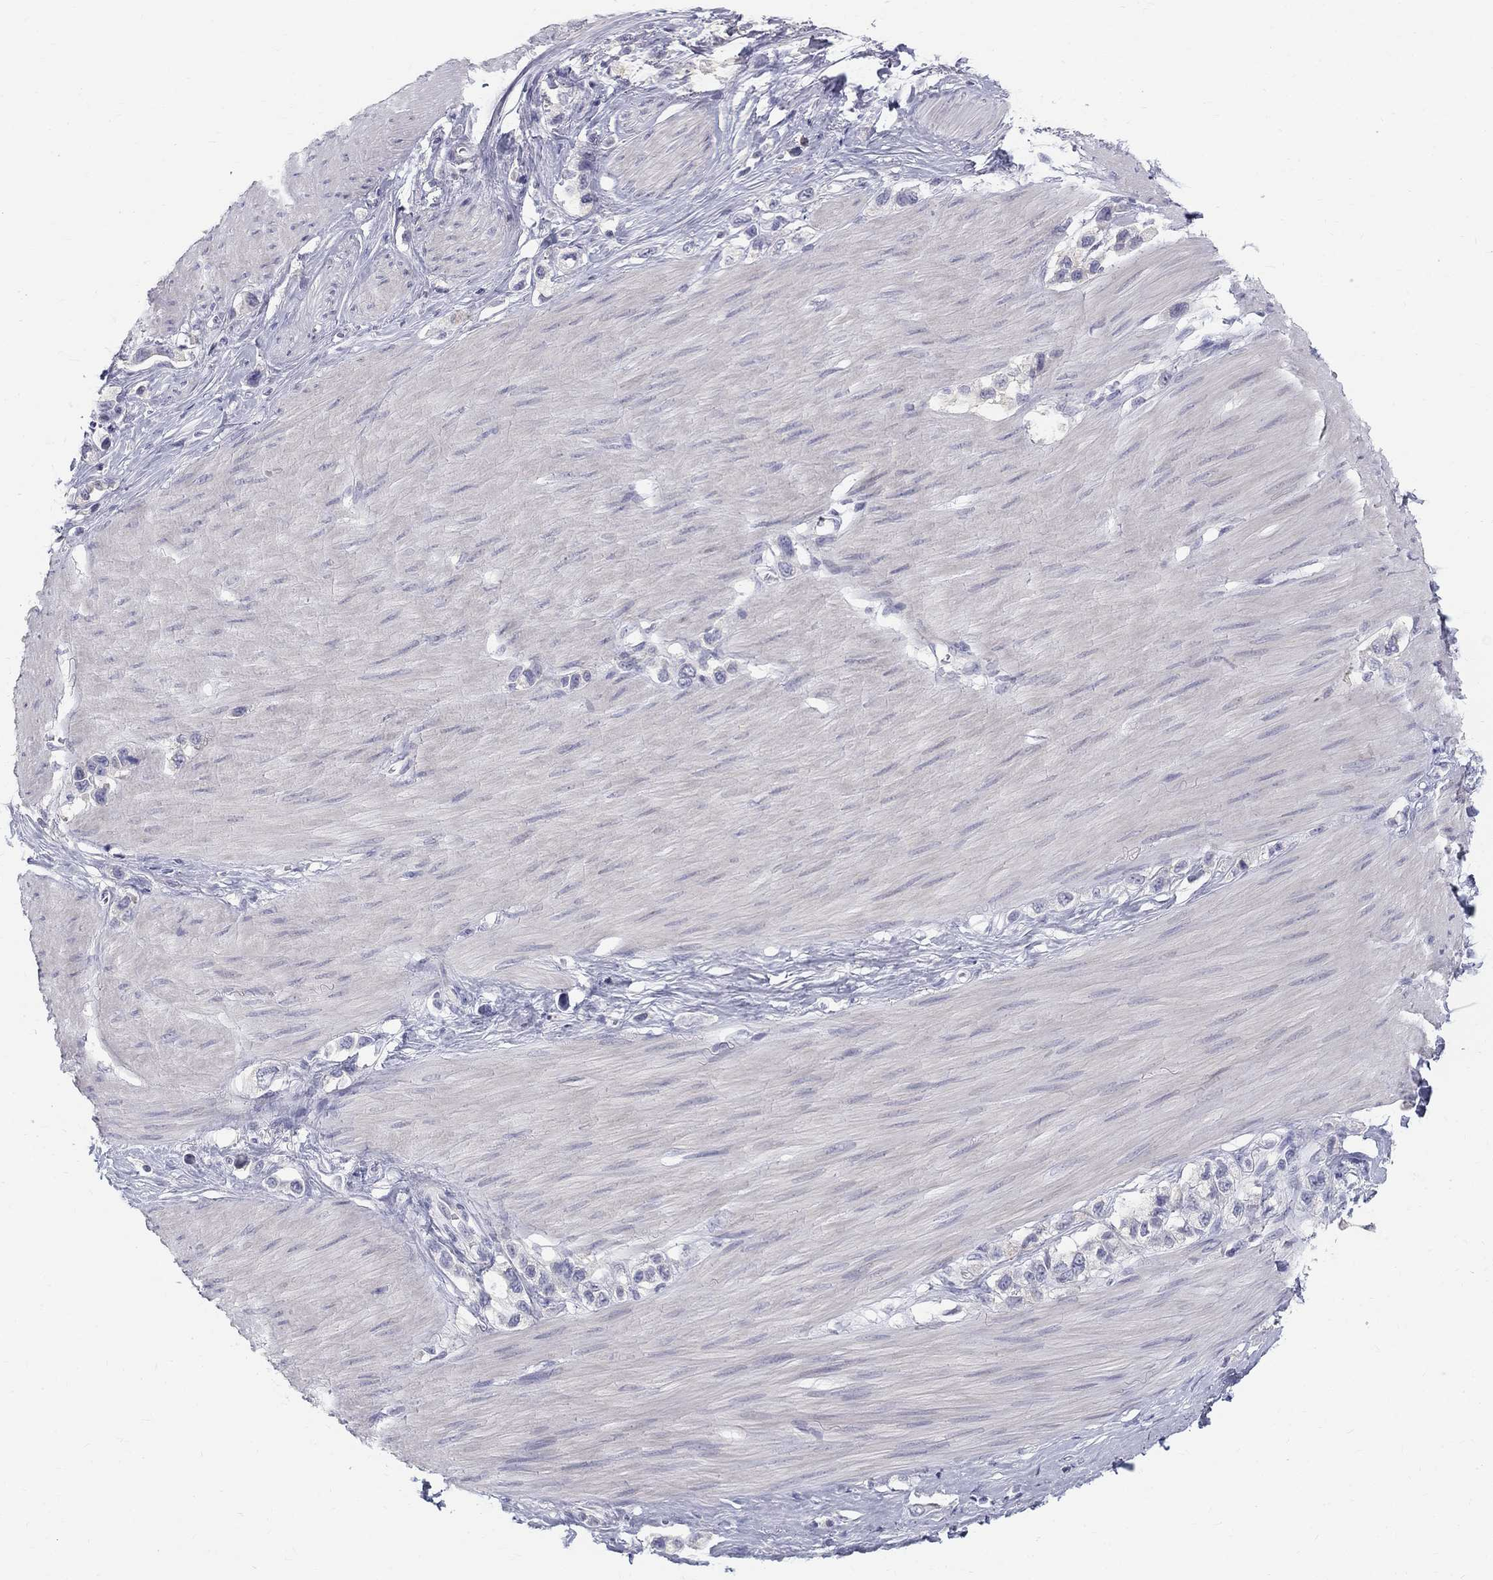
{"staining": {"intensity": "negative", "quantity": "none", "location": "none"}, "tissue": "stomach cancer", "cell_type": "Tumor cells", "image_type": "cancer", "snomed": [{"axis": "morphology", "description": "Normal tissue, NOS"}, {"axis": "morphology", "description": "Adenocarcinoma, NOS"}, {"axis": "morphology", "description": "Adenocarcinoma, High grade"}, {"axis": "topography", "description": "Stomach, upper"}, {"axis": "topography", "description": "Stomach"}], "caption": "Immunohistochemical staining of stomach cancer exhibits no significant staining in tumor cells. (Immunohistochemistry (ihc), brightfield microscopy, high magnification).", "gene": "MAGEB6", "patient": {"sex": "female", "age": 65}}